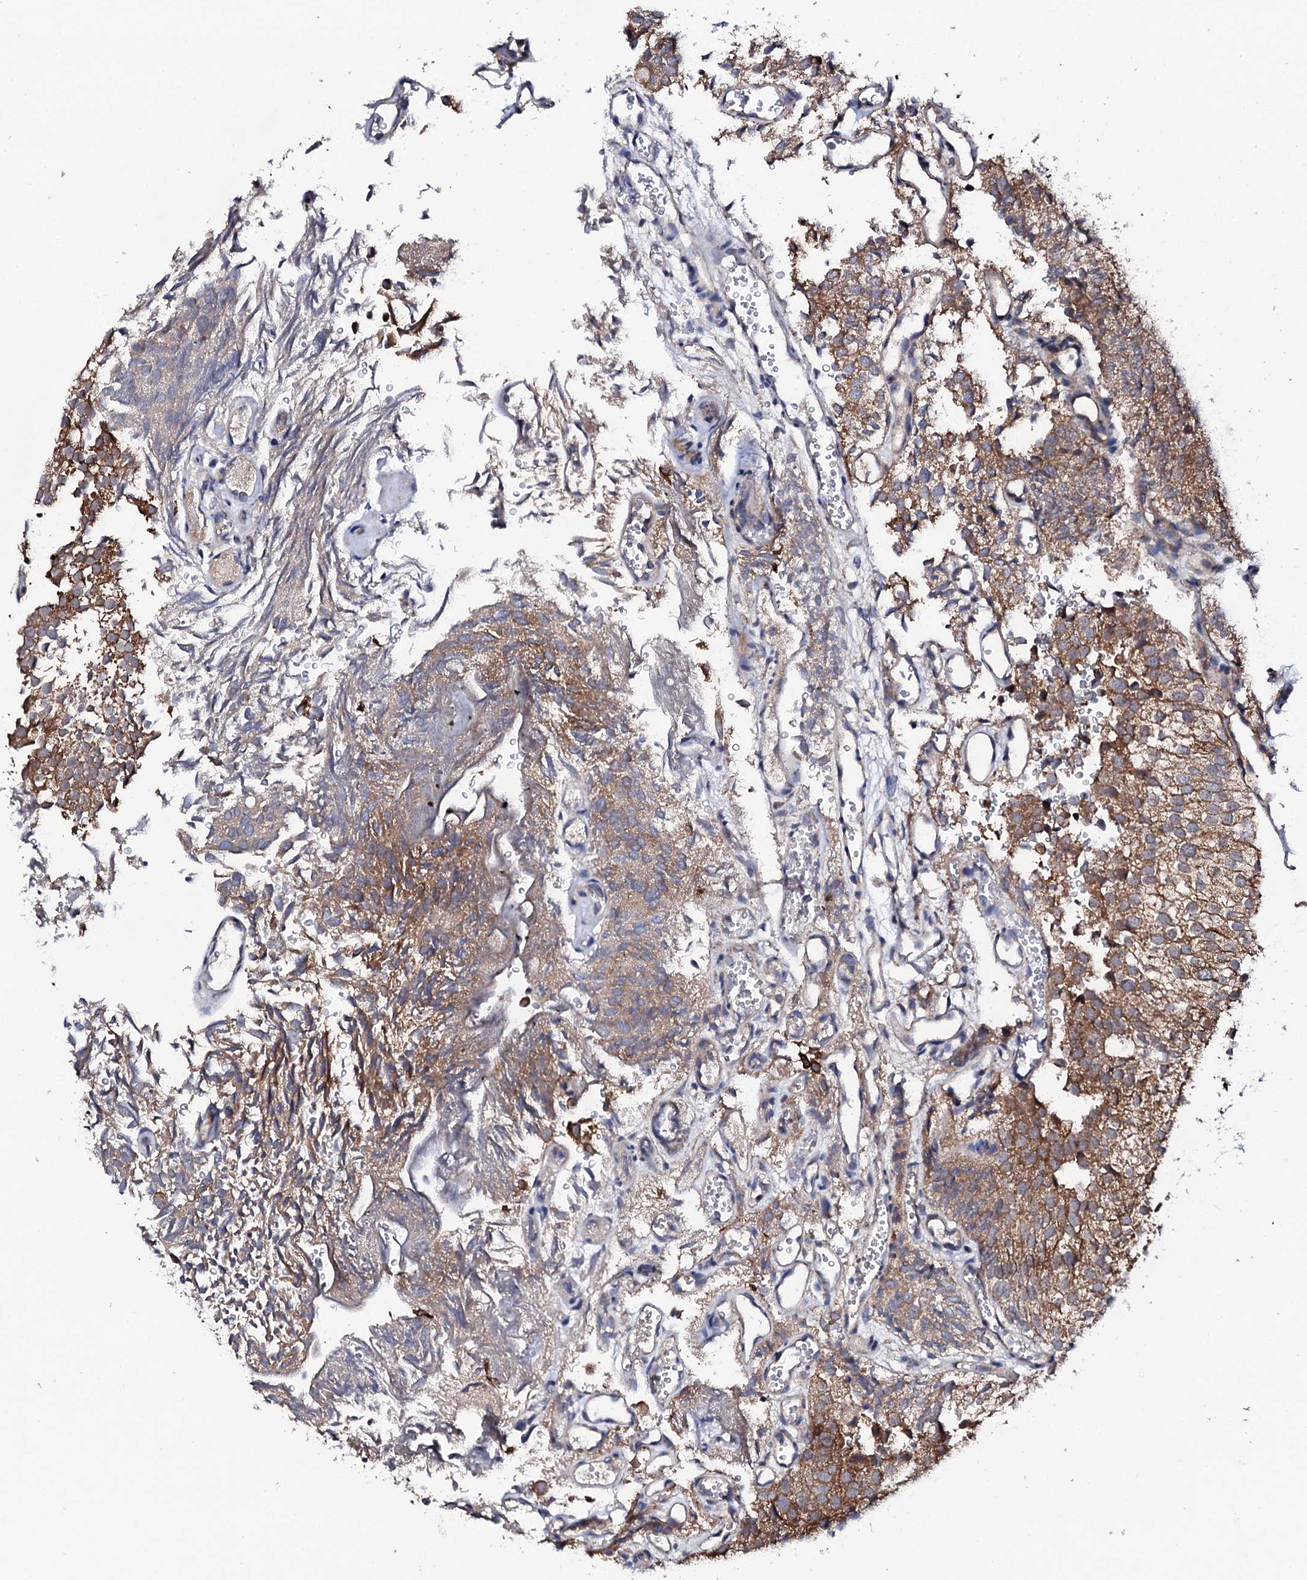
{"staining": {"intensity": "moderate", "quantity": ">75%", "location": "cytoplasmic/membranous"}, "tissue": "urothelial cancer", "cell_type": "Tumor cells", "image_type": "cancer", "snomed": [{"axis": "morphology", "description": "Urothelial carcinoma, Low grade"}, {"axis": "topography", "description": "Urinary bladder"}], "caption": "High-power microscopy captured an IHC histopathology image of urothelial cancer, revealing moderate cytoplasmic/membranous expression in about >75% of tumor cells. The staining was performed using DAB (3,3'-diaminobenzidine), with brown indicating positive protein expression. Nuclei are stained blue with hematoxylin.", "gene": "IP6K1", "patient": {"sex": "male", "age": 78}}